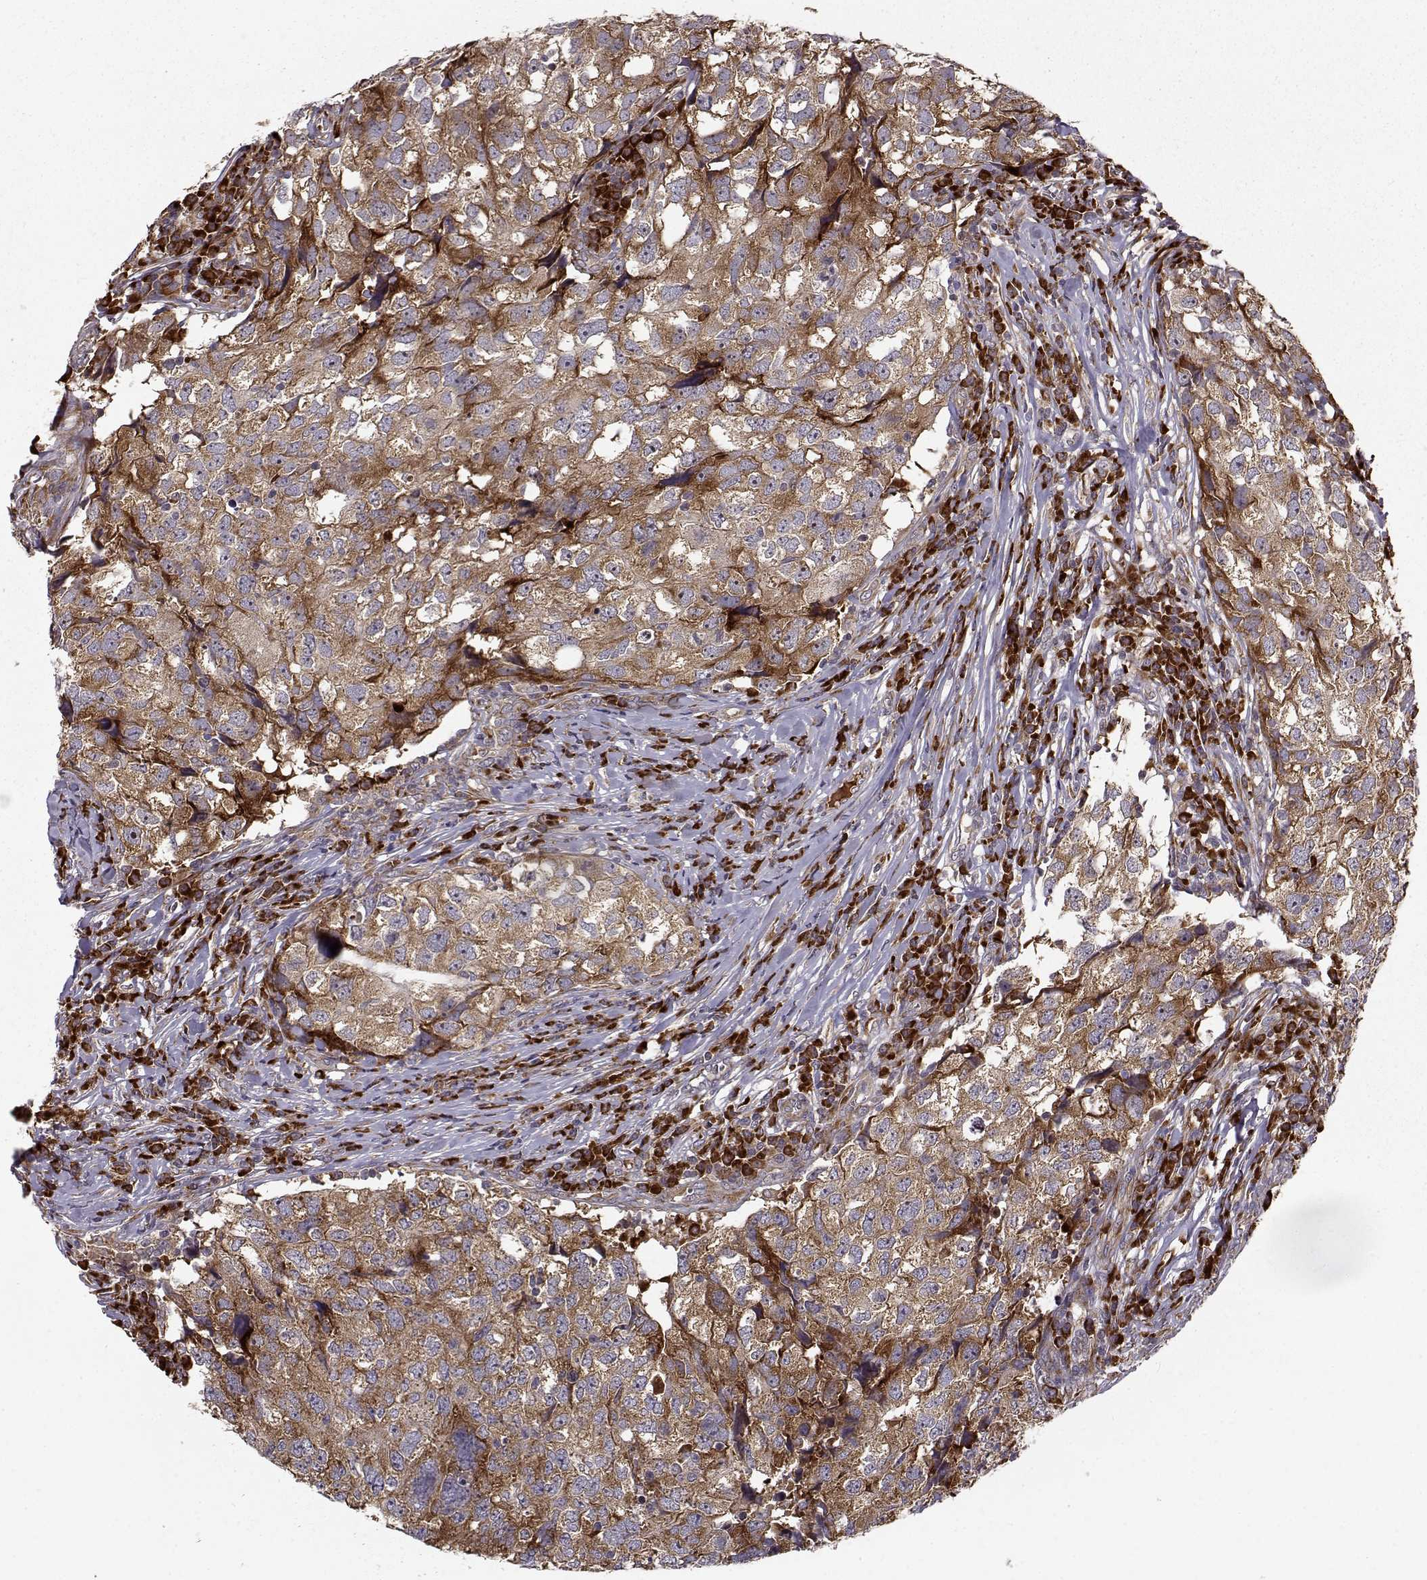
{"staining": {"intensity": "moderate", "quantity": ">75%", "location": "cytoplasmic/membranous"}, "tissue": "breast cancer", "cell_type": "Tumor cells", "image_type": "cancer", "snomed": [{"axis": "morphology", "description": "Duct carcinoma"}, {"axis": "topography", "description": "Breast"}], "caption": "Protein analysis of breast cancer (invasive ductal carcinoma) tissue displays moderate cytoplasmic/membranous positivity in approximately >75% of tumor cells.", "gene": "RPL31", "patient": {"sex": "female", "age": 30}}